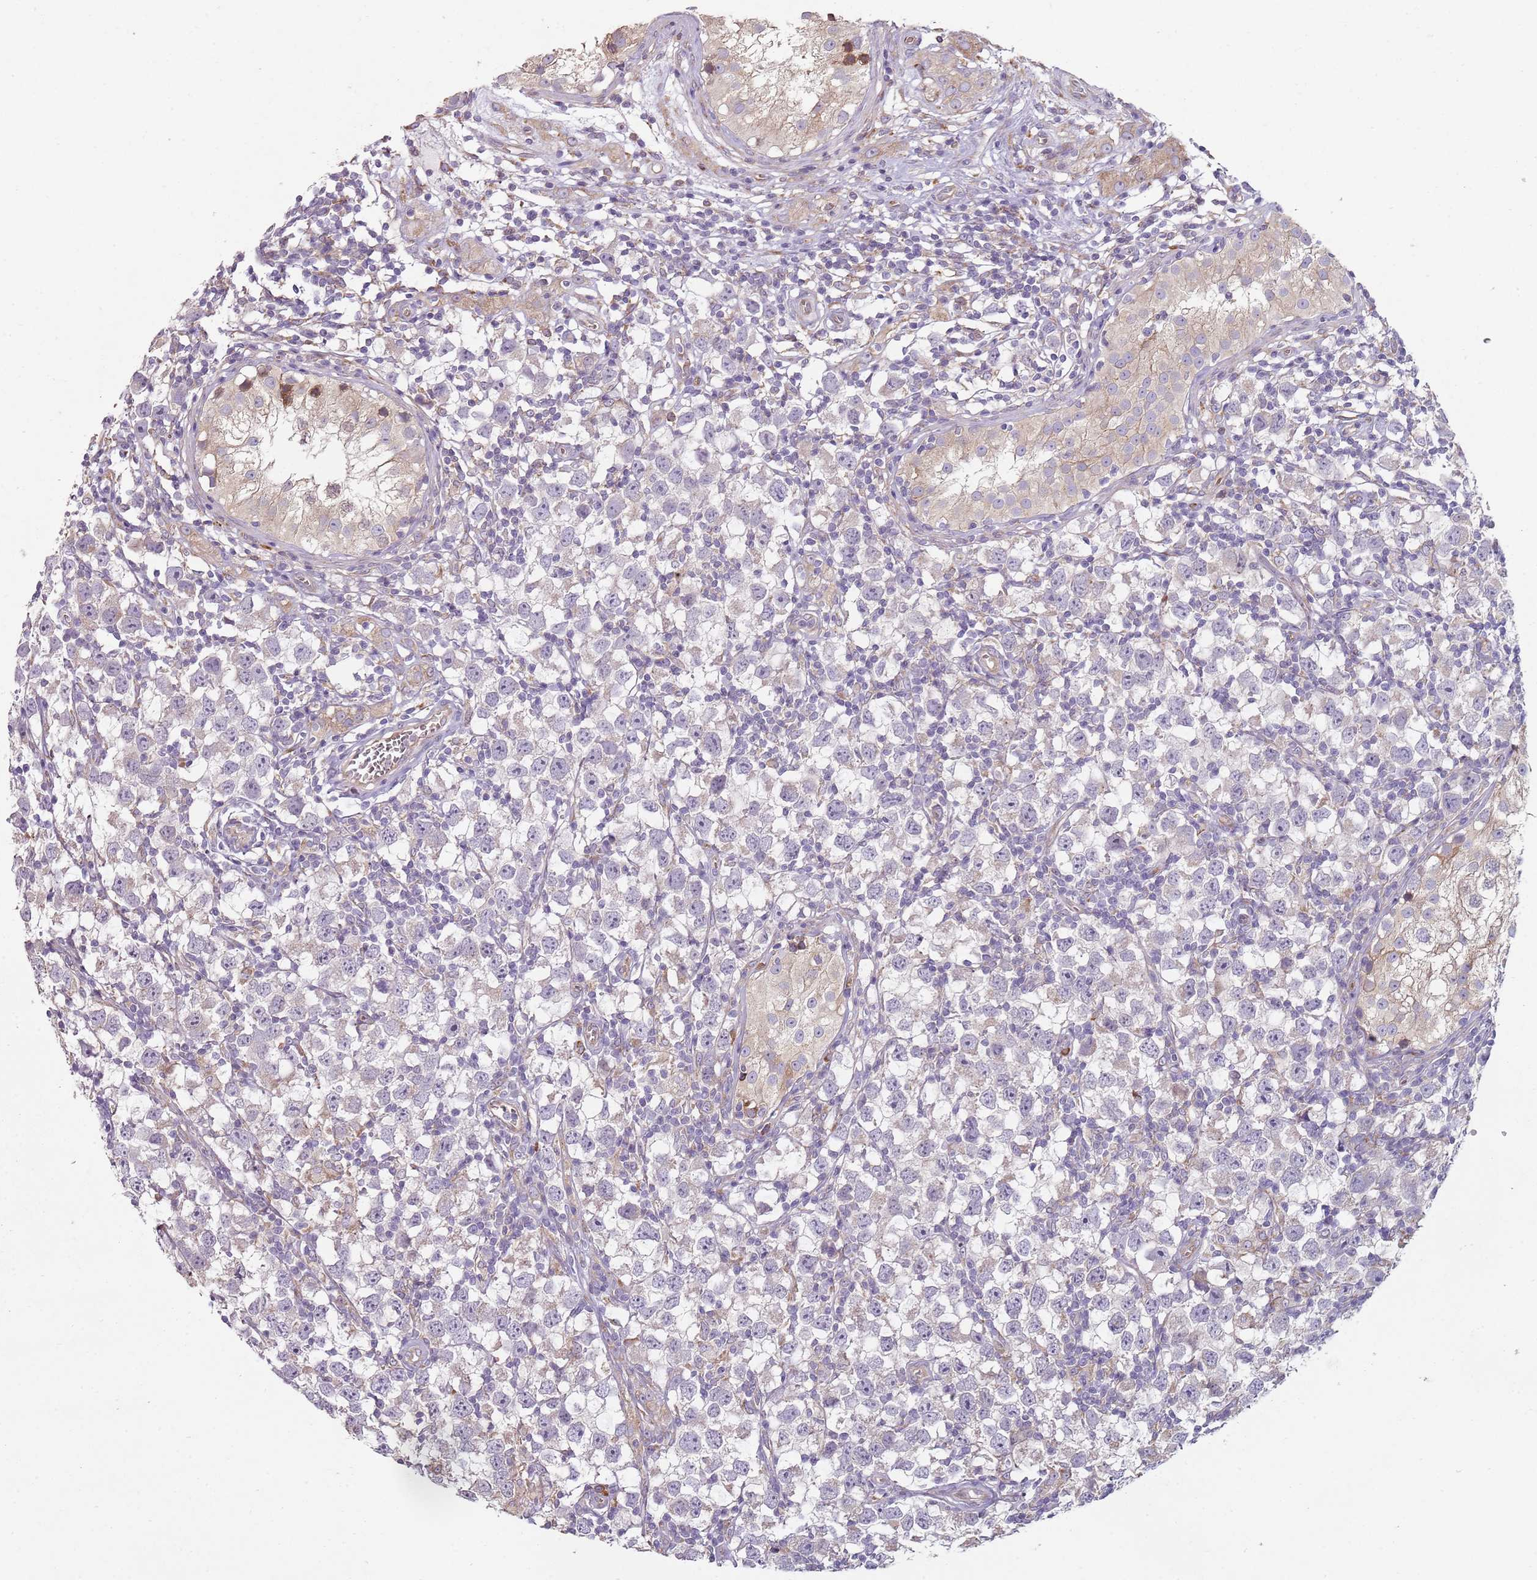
{"staining": {"intensity": "negative", "quantity": "none", "location": "none"}, "tissue": "testis cancer", "cell_type": "Tumor cells", "image_type": "cancer", "snomed": [{"axis": "morphology", "description": "Seminoma, NOS"}, {"axis": "morphology", "description": "Carcinoma, Embryonal, NOS"}, {"axis": "topography", "description": "Testis"}], "caption": "This is an immunohistochemistry image of human testis cancer. There is no positivity in tumor cells.", "gene": "SPATA2", "patient": {"sex": "male", "age": 29}}